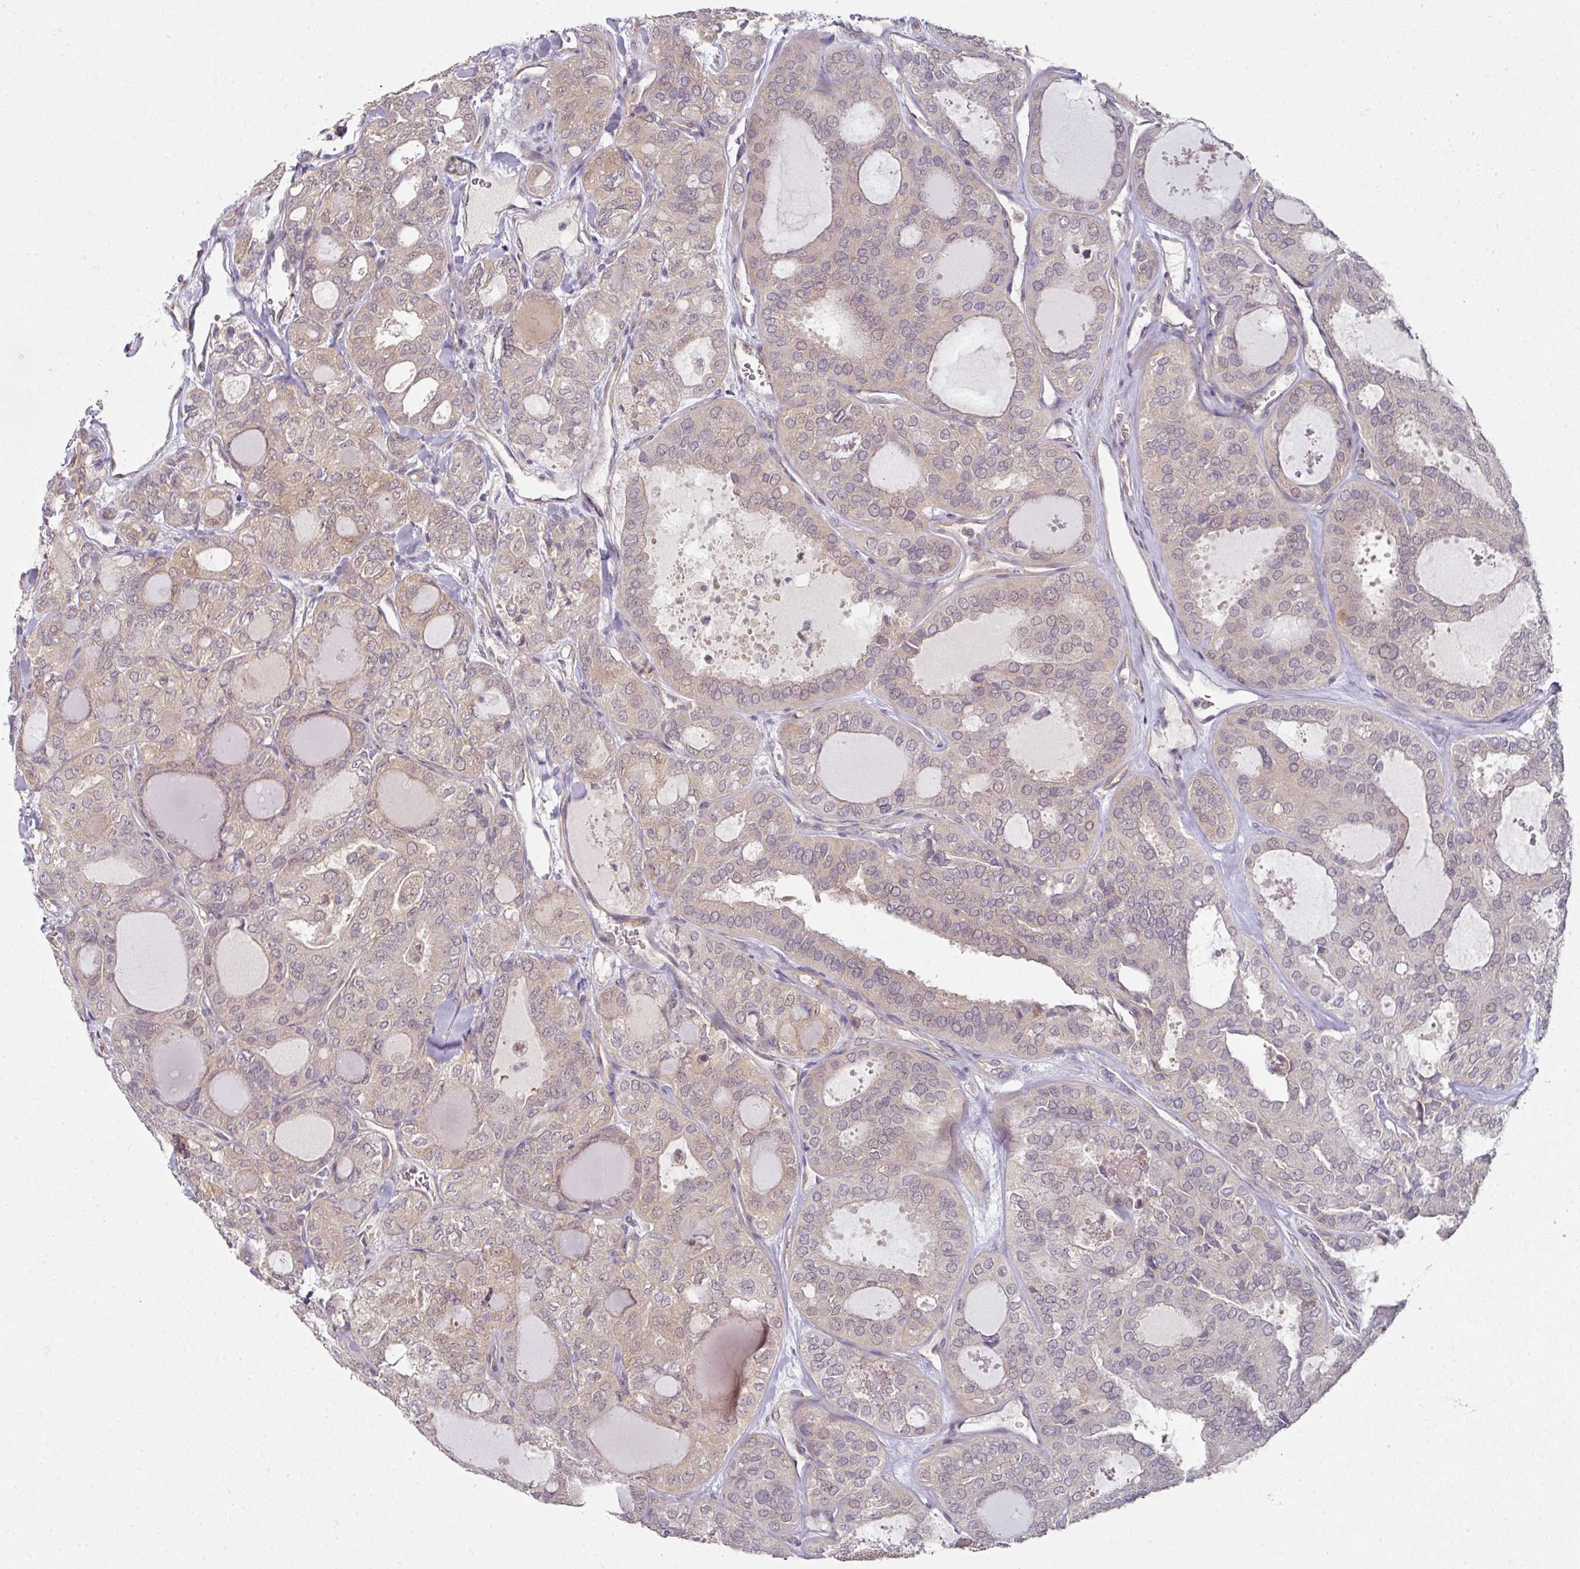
{"staining": {"intensity": "weak", "quantity": "25%-75%", "location": "cytoplasmic/membranous"}, "tissue": "thyroid cancer", "cell_type": "Tumor cells", "image_type": "cancer", "snomed": [{"axis": "morphology", "description": "Follicular adenoma carcinoma, NOS"}, {"axis": "topography", "description": "Thyroid gland"}], "caption": "Thyroid follicular adenoma carcinoma stained with a protein marker exhibits weak staining in tumor cells.", "gene": "MAP2K2", "patient": {"sex": "male", "age": 75}}